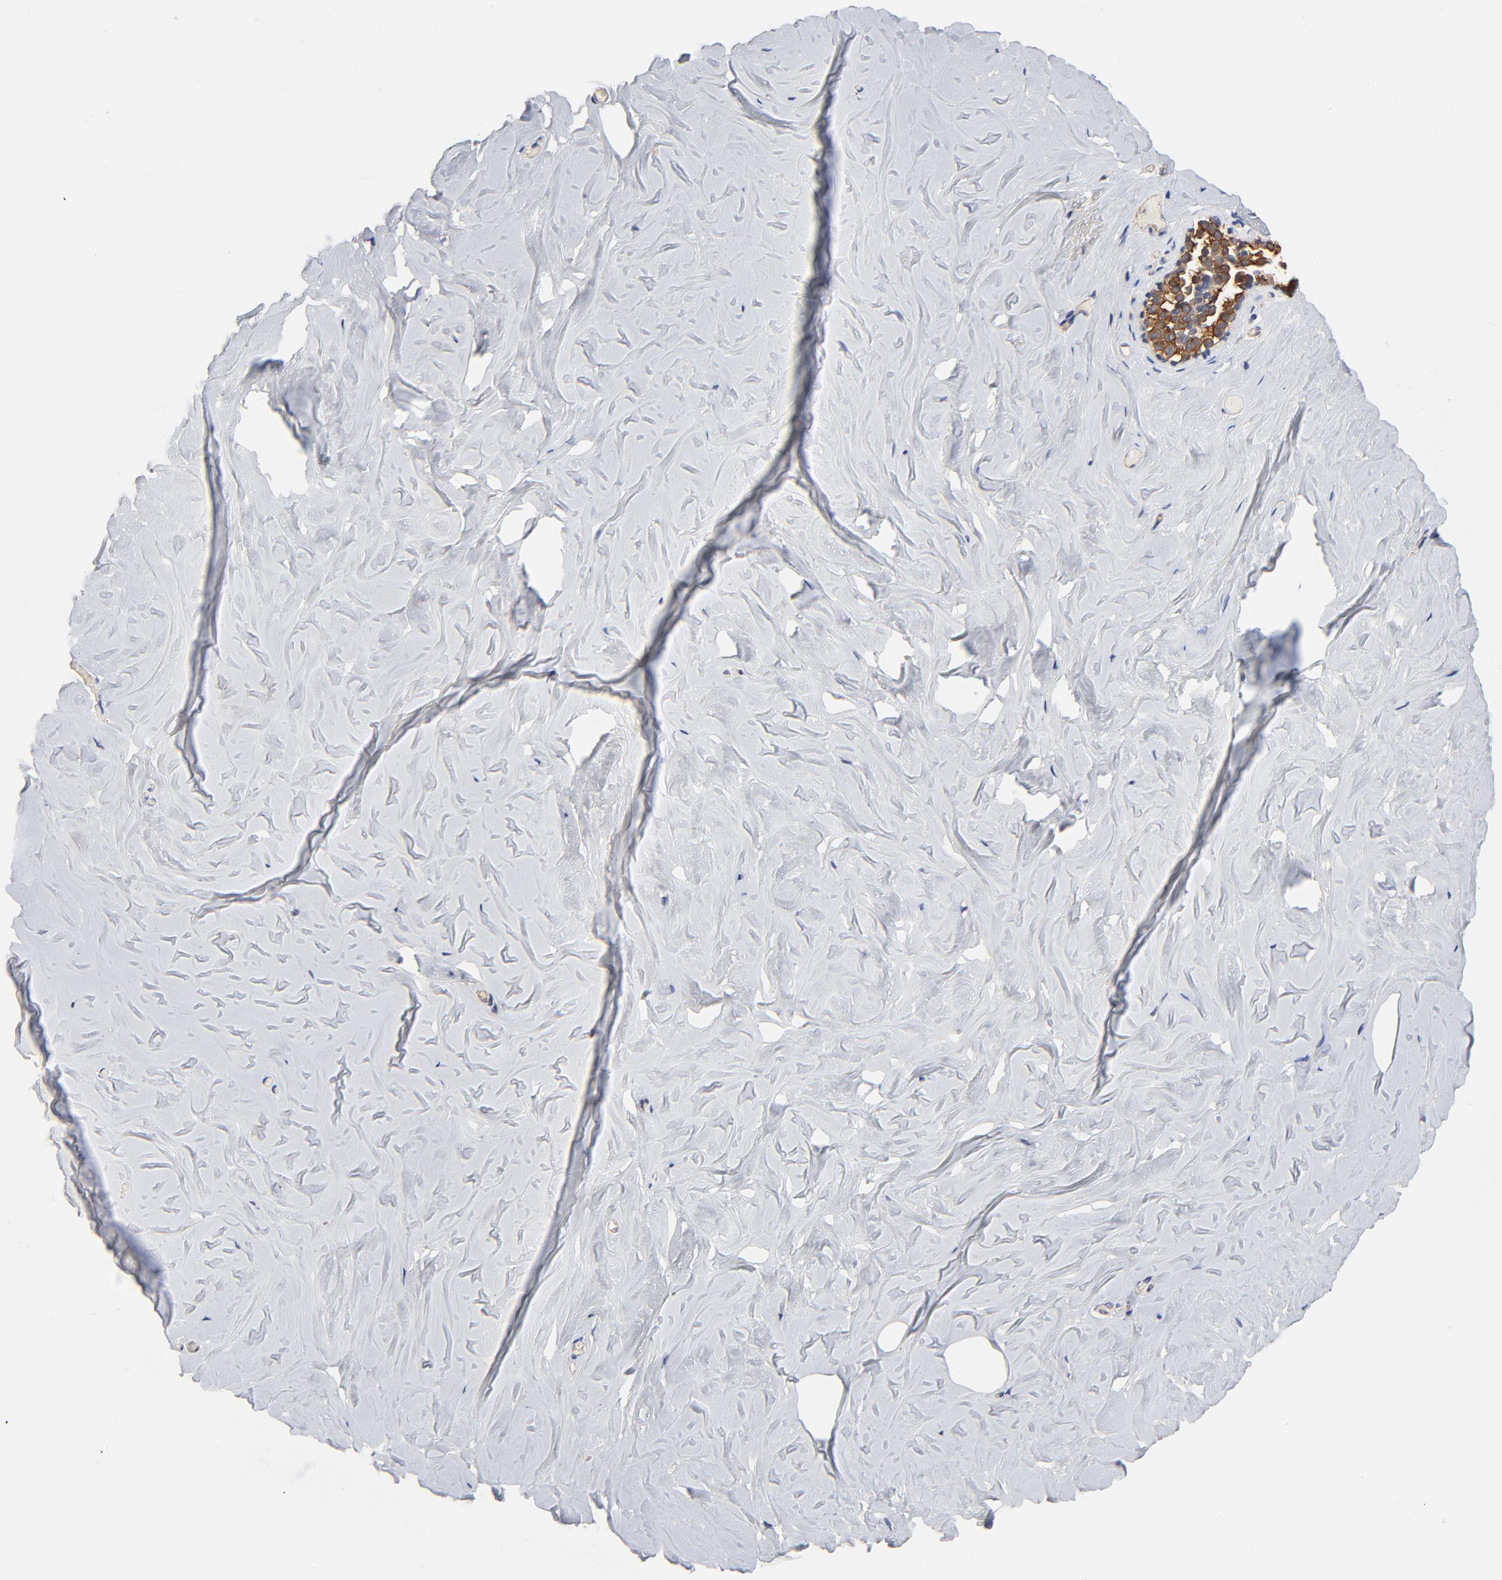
{"staining": {"intensity": "negative", "quantity": "none", "location": "none"}, "tissue": "breast", "cell_type": "Adipocytes", "image_type": "normal", "snomed": [{"axis": "morphology", "description": "Normal tissue, NOS"}, {"axis": "topography", "description": "Breast"}], "caption": "High magnification brightfield microscopy of unremarkable breast stained with DAB (brown) and counterstained with hematoxylin (blue): adipocytes show no significant staining.", "gene": "FBXL2", "patient": {"sex": "female", "age": 75}}